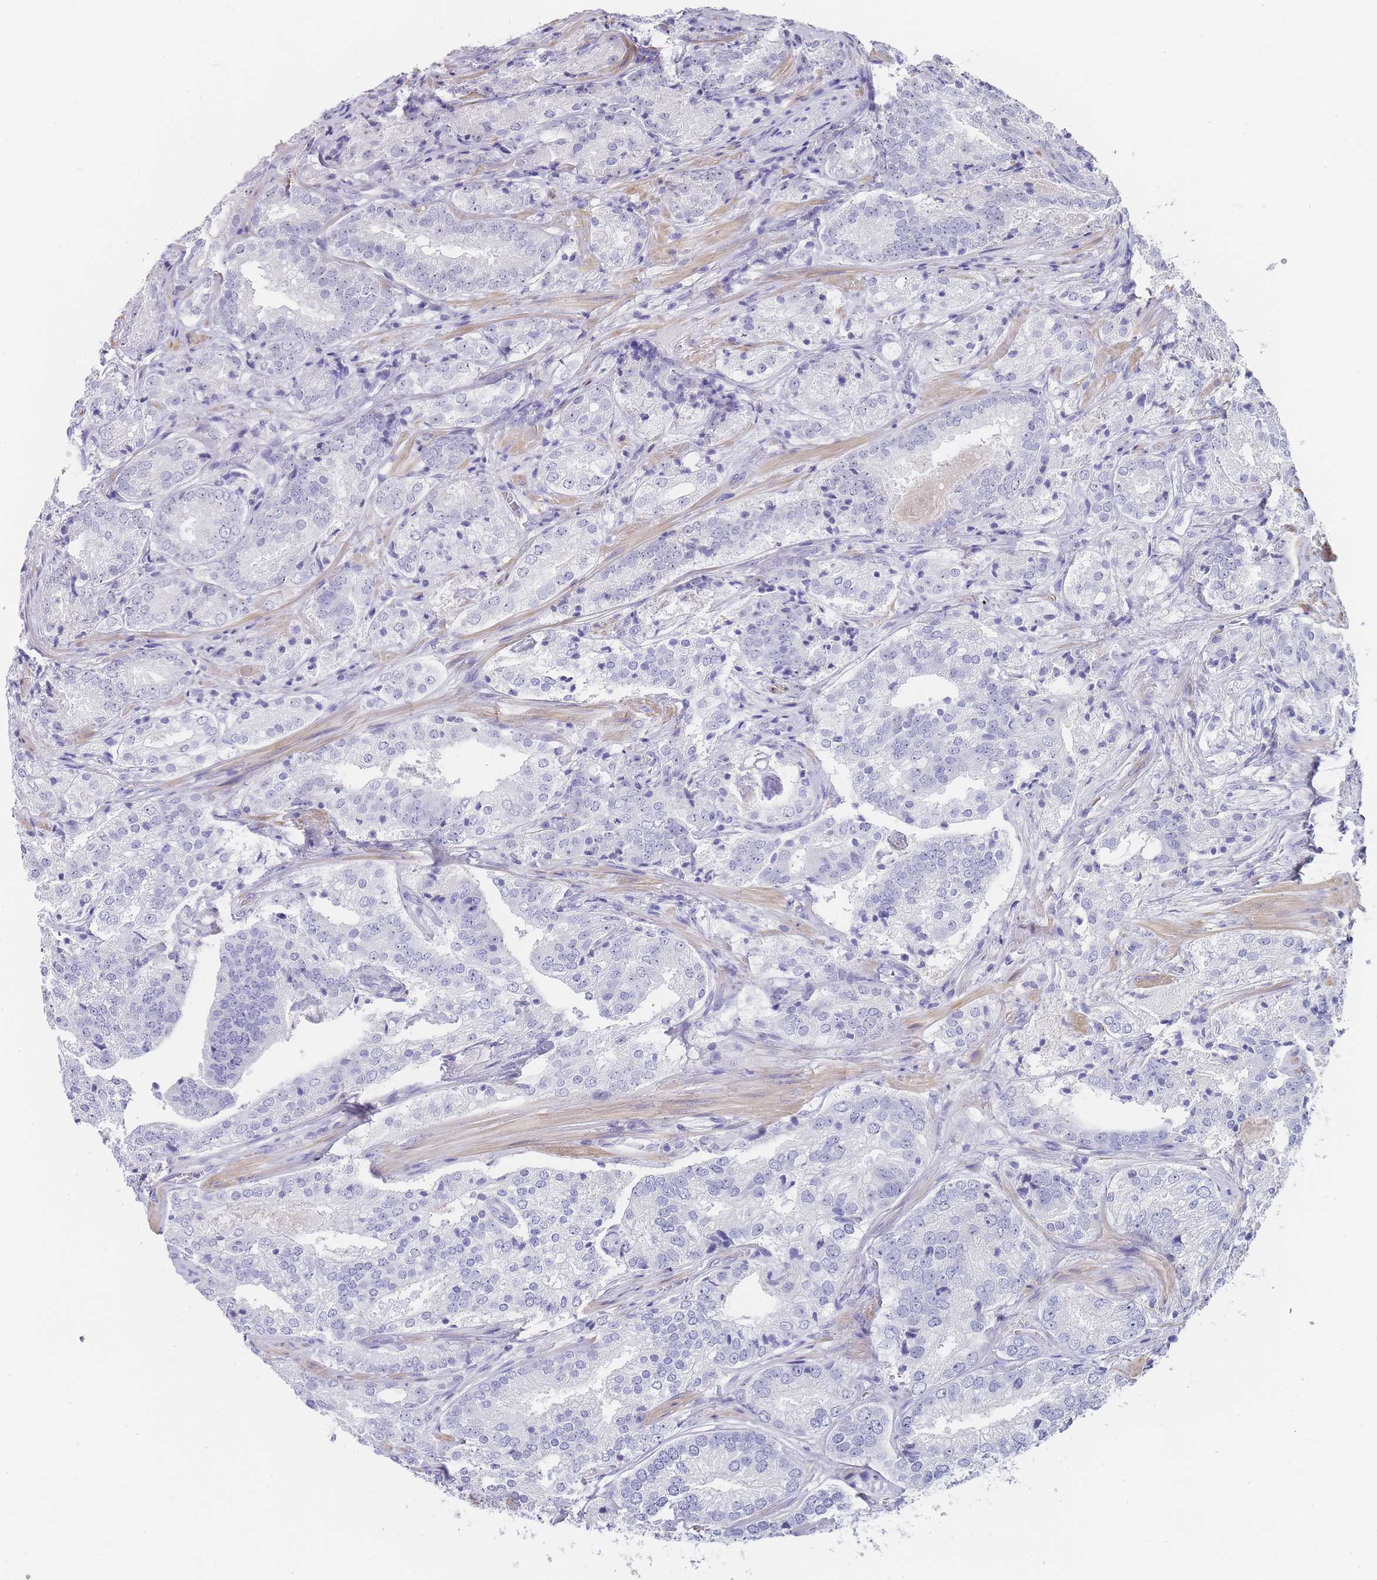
{"staining": {"intensity": "negative", "quantity": "none", "location": "none"}, "tissue": "prostate cancer", "cell_type": "Tumor cells", "image_type": "cancer", "snomed": [{"axis": "morphology", "description": "Adenocarcinoma, High grade"}, {"axis": "topography", "description": "Prostate"}], "caption": "High magnification brightfield microscopy of prostate high-grade adenocarcinoma stained with DAB (3,3'-diaminobenzidine) (brown) and counterstained with hematoxylin (blue): tumor cells show no significant staining.", "gene": "NOP14", "patient": {"sex": "male", "age": 63}}